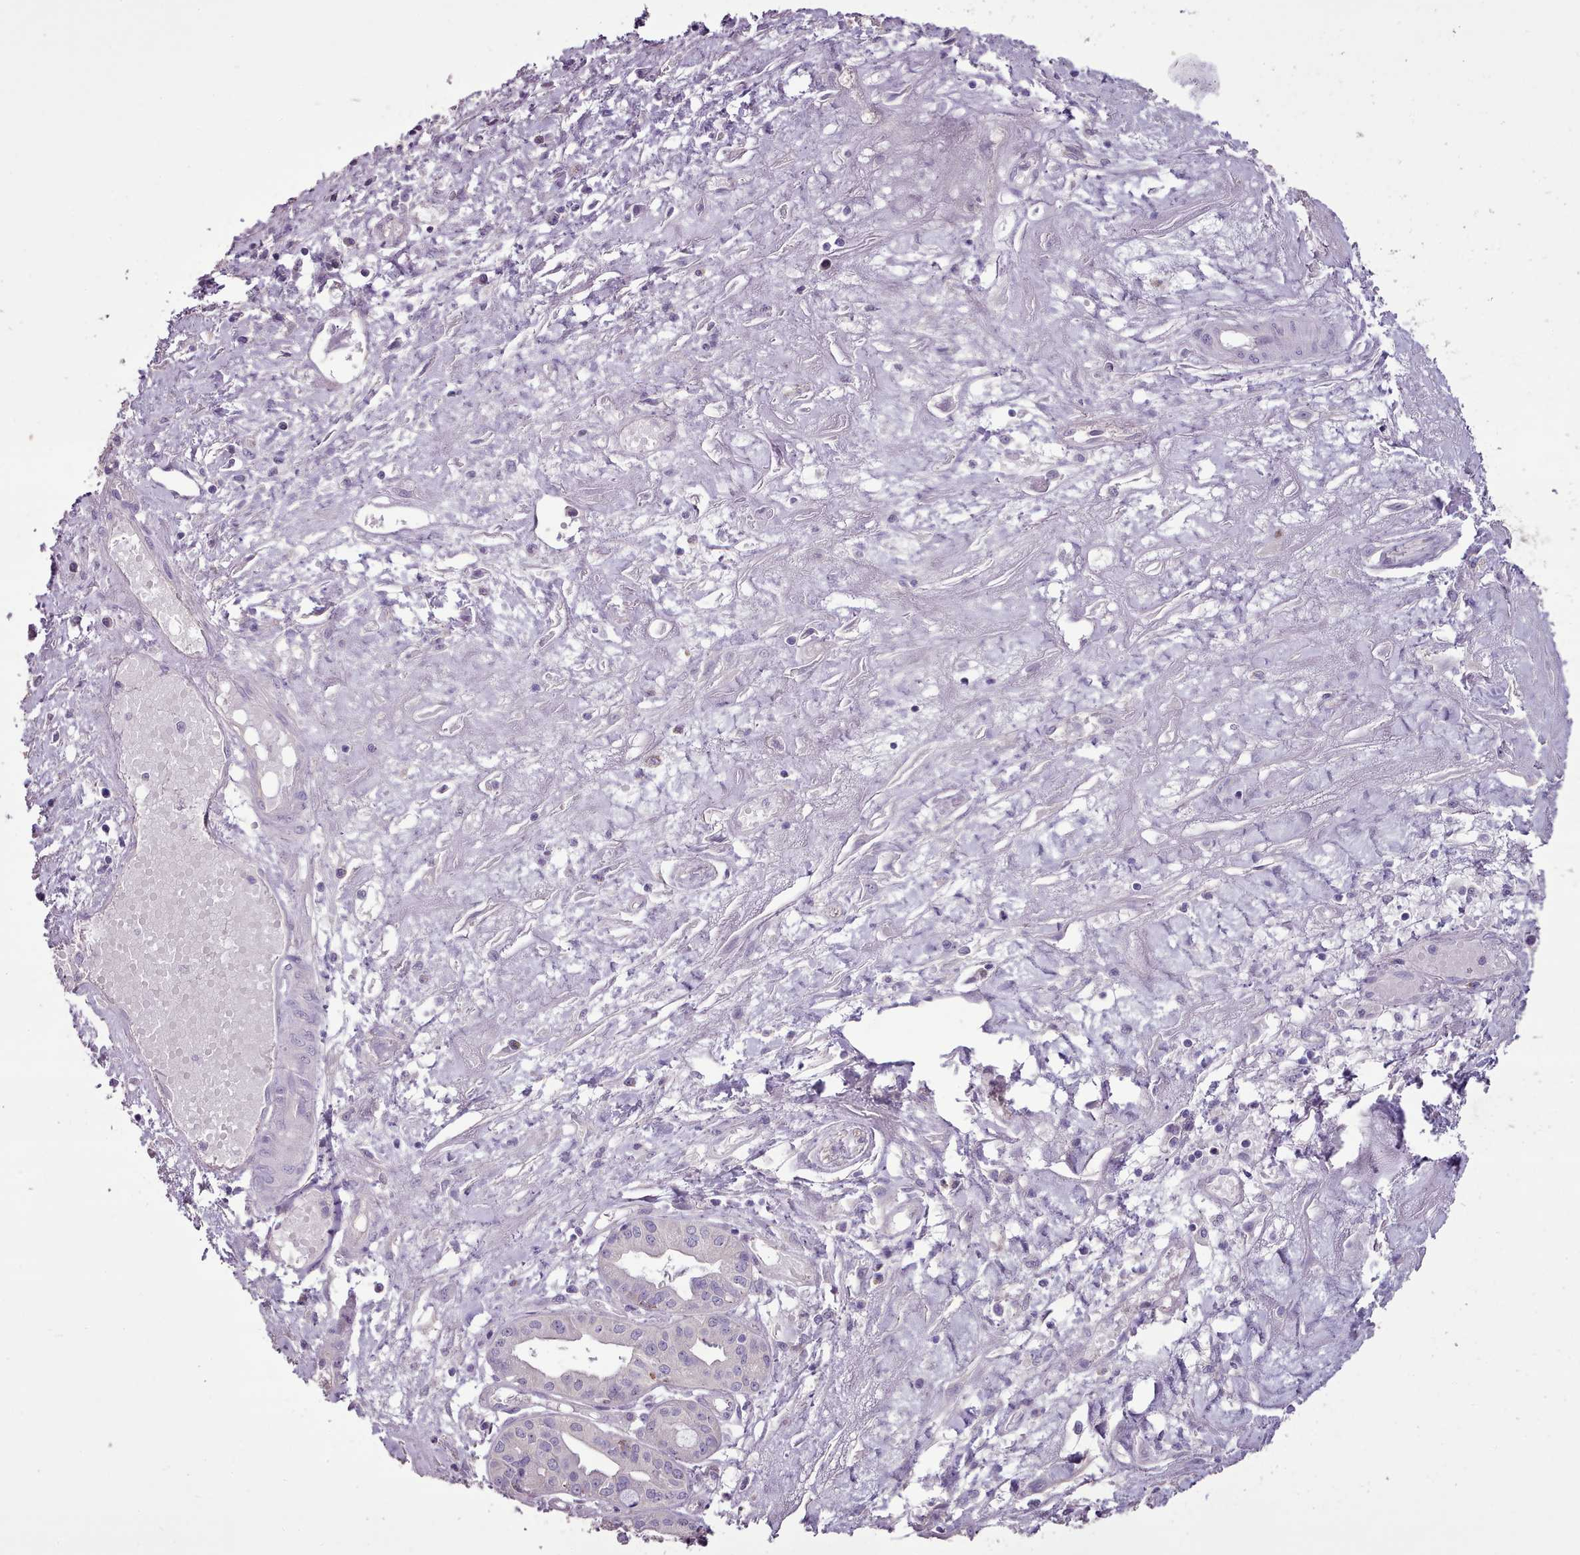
{"staining": {"intensity": "negative", "quantity": "none", "location": "none"}, "tissue": "pancreatic cancer", "cell_type": "Tumor cells", "image_type": "cancer", "snomed": [{"axis": "morphology", "description": "Adenocarcinoma, NOS"}, {"axis": "topography", "description": "Pancreas"}], "caption": "Pancreatic cancer was stained to show a protein in brown. There is no significant positivity in tumor cells. (DAB (3,3'-diaminobenzidine) IHC with hematoxylin counter stain).", "gene": "BLOC1S2", "patient": {"sex": "female", "age": 50}}